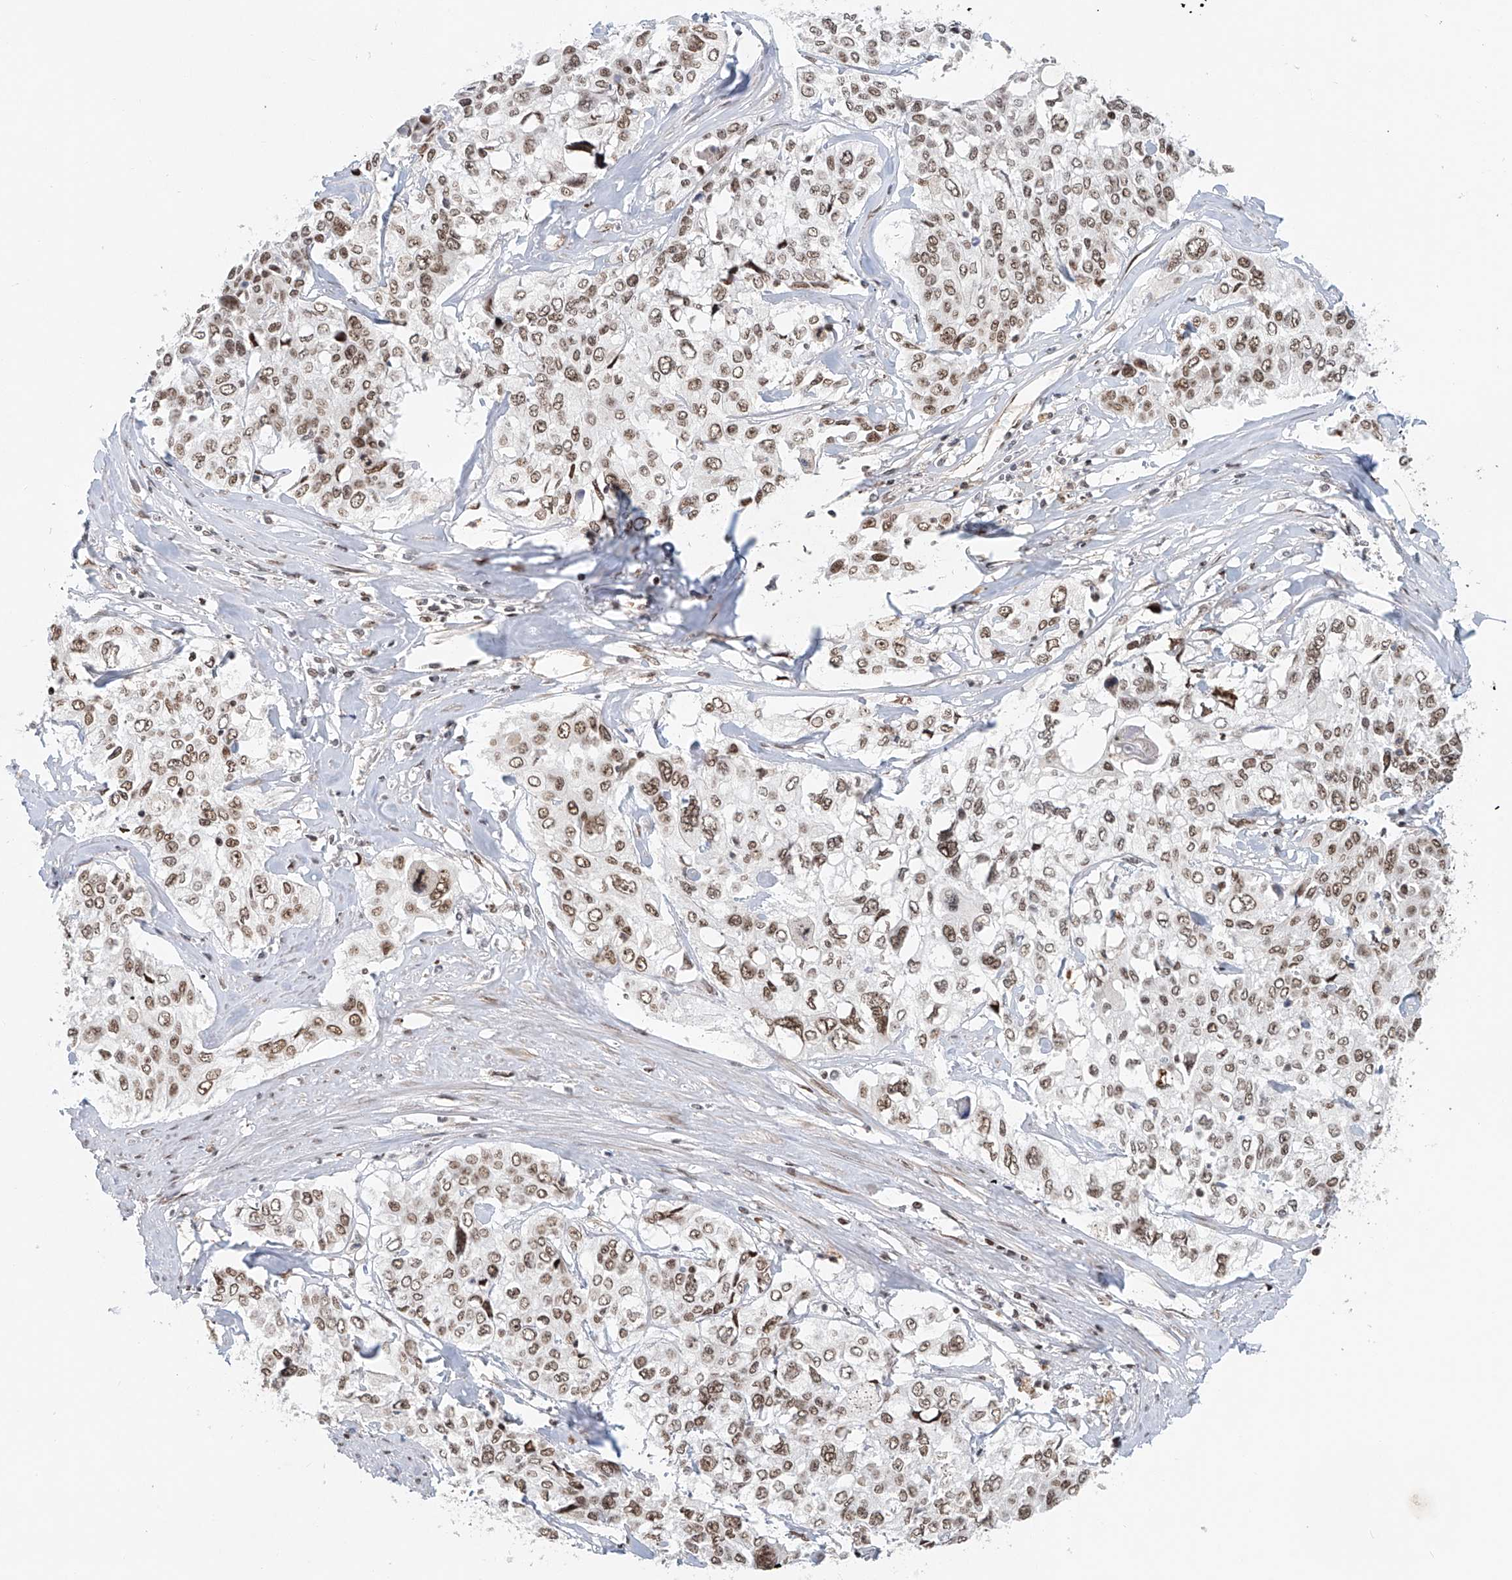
{"staining": {"intensity": "moderate", "quantity": ">75%", "location": "nuclear"}, "tissue": "cervical cancer", "cell_type": "Tumor cells", "image_type": "cancer", "snomed": [{"axis": "morphology", "description": "Squamous cell carcinoma, NOS"}, {"axis": "topography", "description": "Cervix"}], "caption": "Human cervical cancer (squamous cell carcinoma) stained for a protein (brown) demonstrates moderate nuclear positive expression in approximately >75% of tumor cells.", "gene": "ZNF470", "patient": {"sex": "female", "age": 31}}